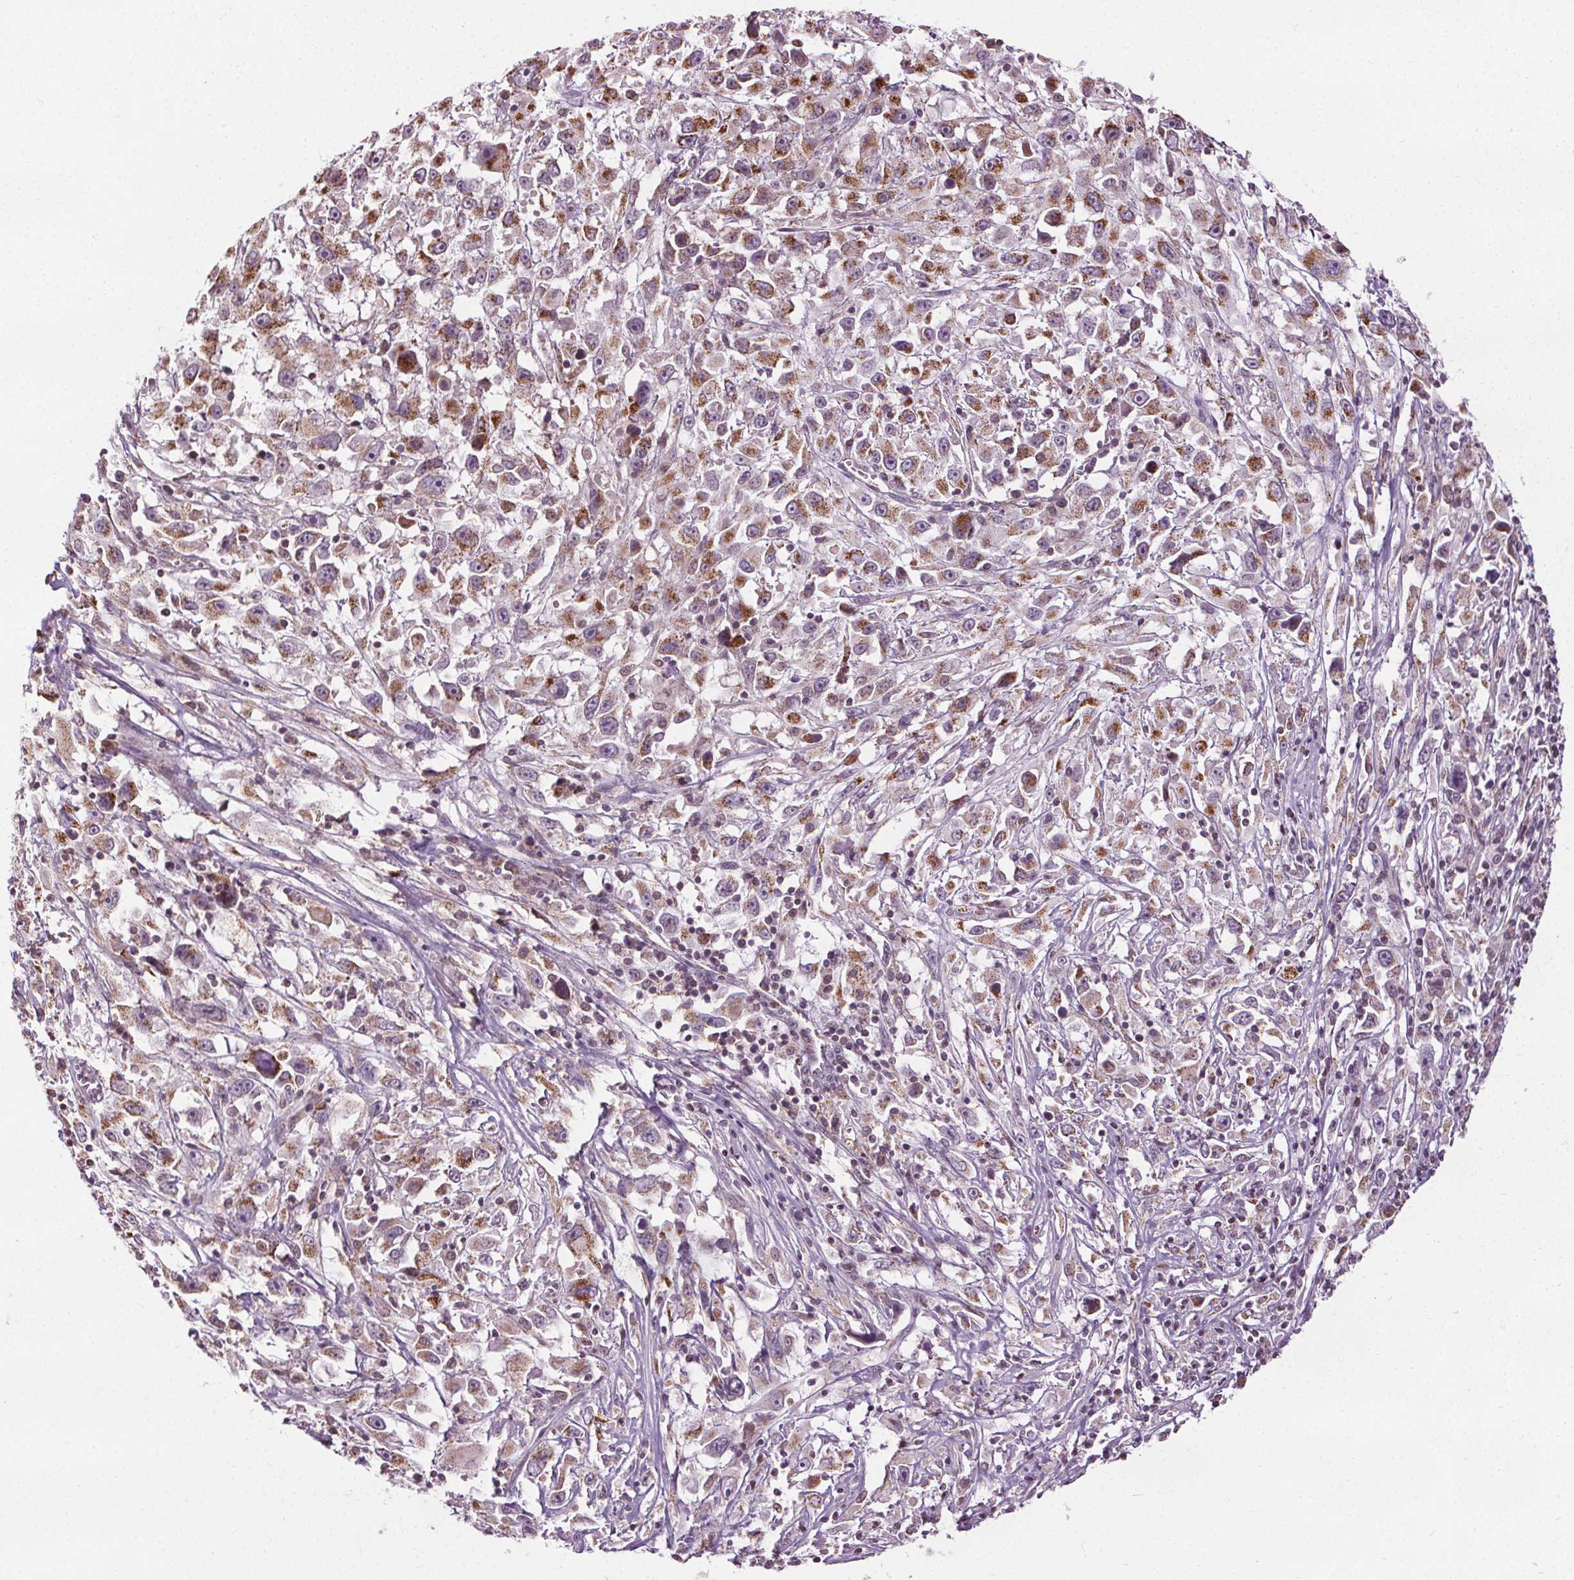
{"staining": {"intensity": "moderate", "quantity": "25%-75%", "location": "cytoplasmic/membranous"}, "tissue": "melanoma", "cell_type": "Tumor cells", "image_type": "cancer", "snomed": [{"axis": "morphology", "description": "Malignant melanoma, Metastatic site"}, {"axis": "topography", "description": "Soft tissue"}], "caption": "Protein staining of melanoma tissue displays moderate cytoplasmic/membranous expression in about 25%-75% of tumor cells. (Brightfield microscopy of DAB IHC at high magnification).", "gene": "LFNG", "patient": {"sex": "male", "age": 50}}